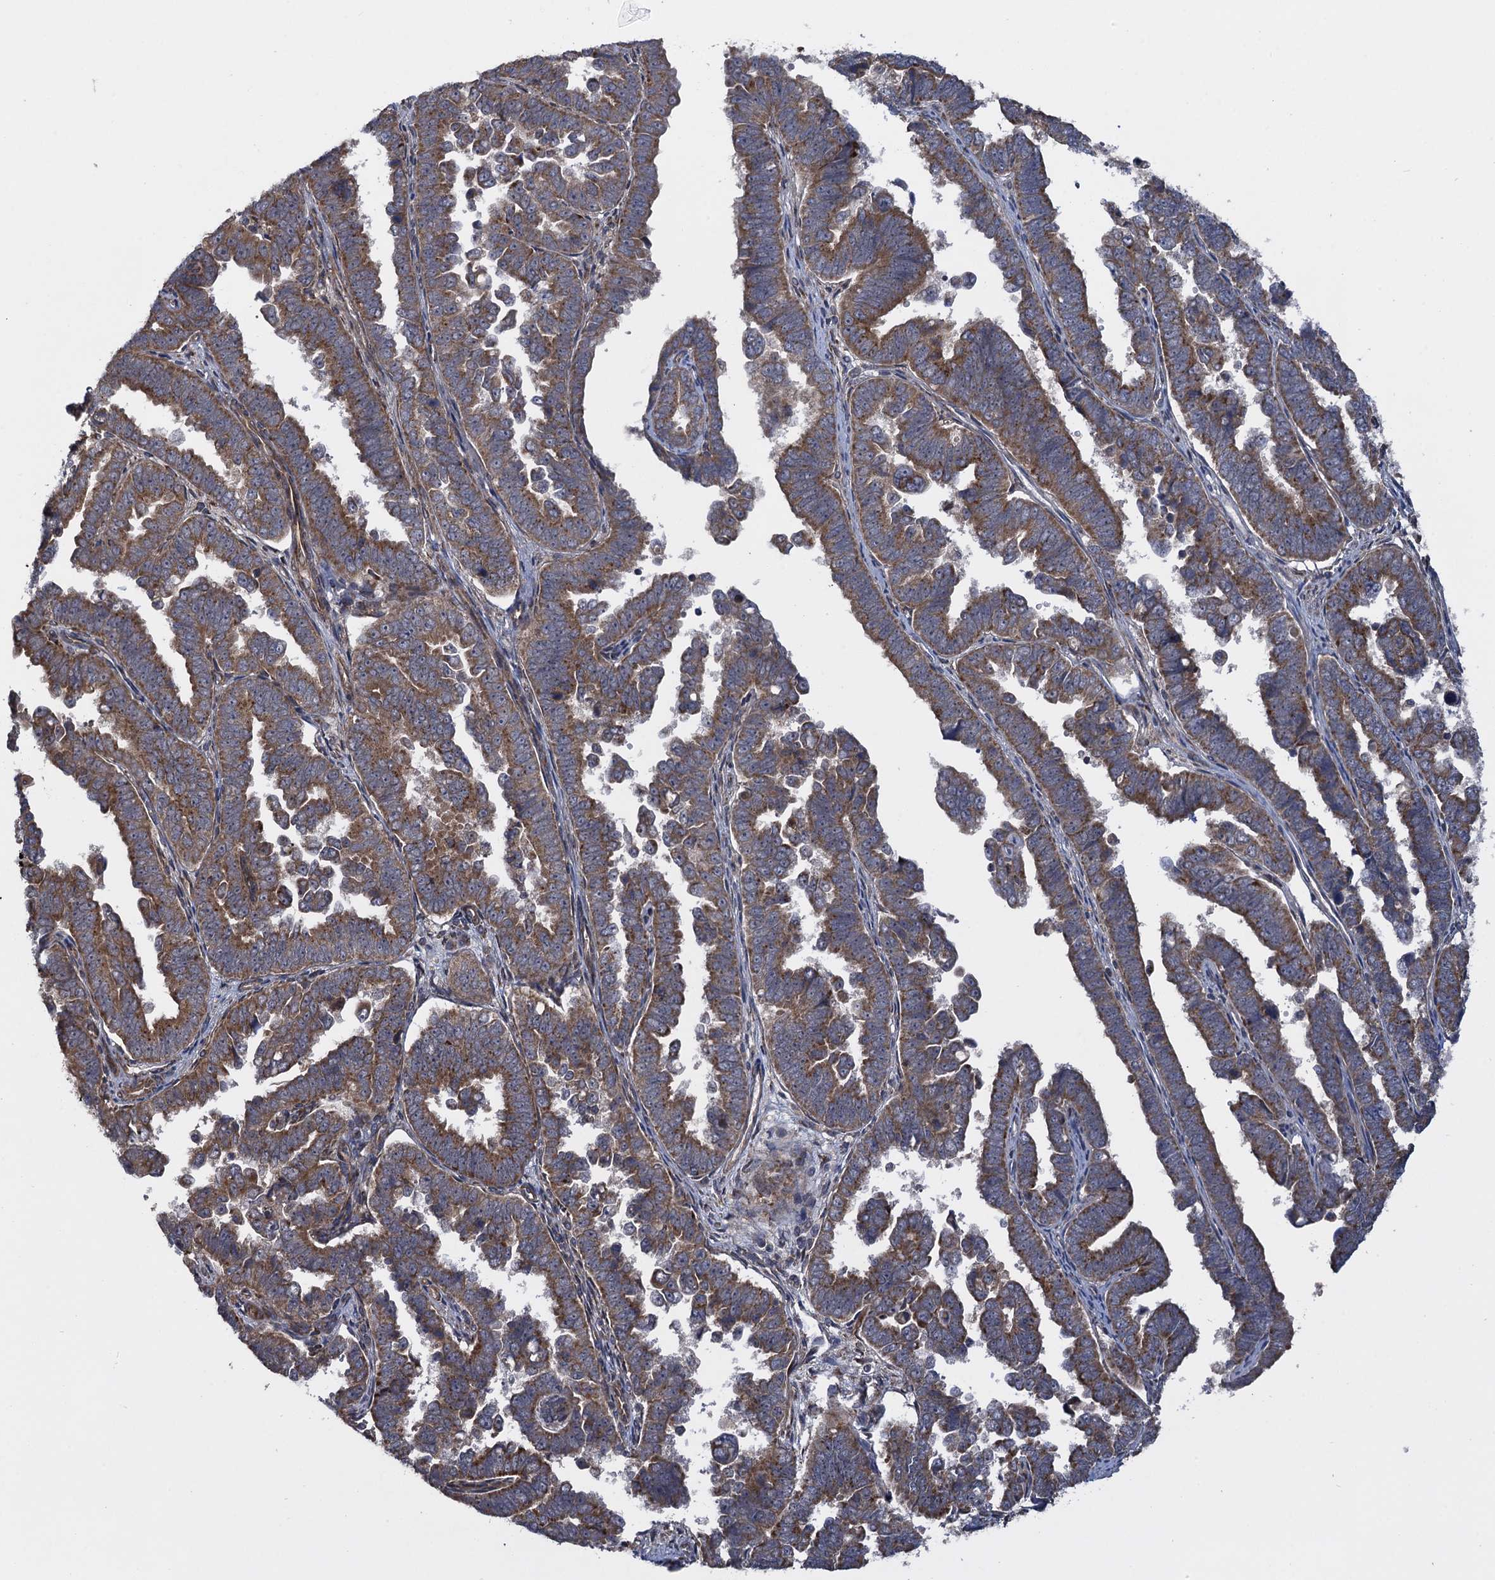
{"staining": {"intensity": "moderate", "quantity": ">75%", "location": "cytoplasmic/membranous"}, "tissue": "endometrial cancer", "cell_type": "Tumor cells", "image_type": "cancer", "snomed": [{"axis": "morphology", "description": "Adenocarcinoma, NOS"}, {"axis": "topography", "description": "Endometrium"}], "caption": "Protein staining displays moderate cytoplasmic/membranous positivity in about >75% of tumor cells in adenocarcinoma (endometrial).", "gene": "HAUS1", "patient": {"sex": "female", "age": 75}}